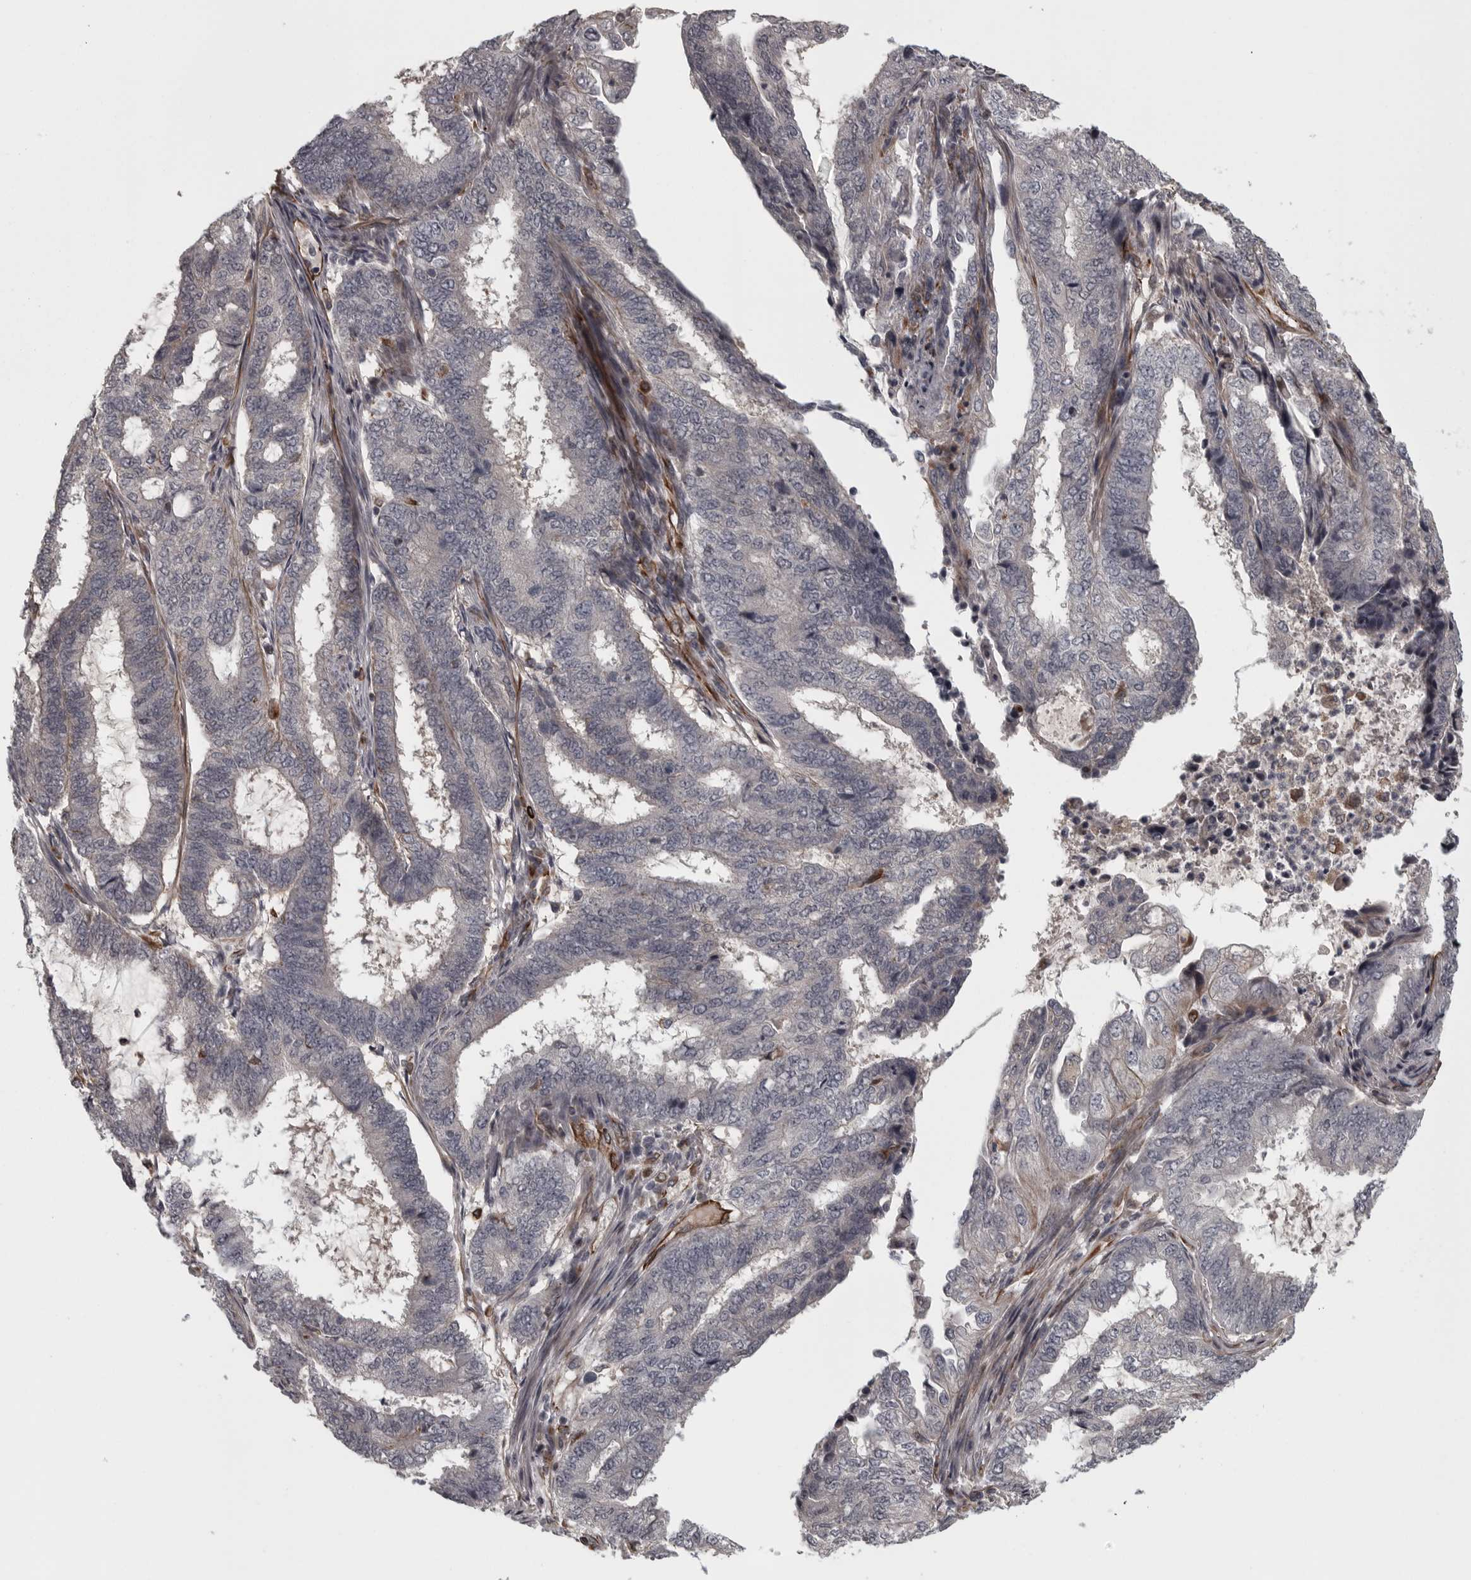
{"staining": {"intensity": "negative", "quantity": "none", "location": "none"}, "tissue": "endometrial cancer", "cell_type": "Tumor cells", "image_type": "cancer", "snomed": [{"axis": "morphology", "description": "Adenocarcinoma, NOS"}, {"axis": "topography", "description": "Endometrium"}], "caption": "Tumor cells are negative for brown protein staining in adenocarcinoma (endometrial).", "gene": "FAAP100", "patient": {"sex": "female", "age": 51}}